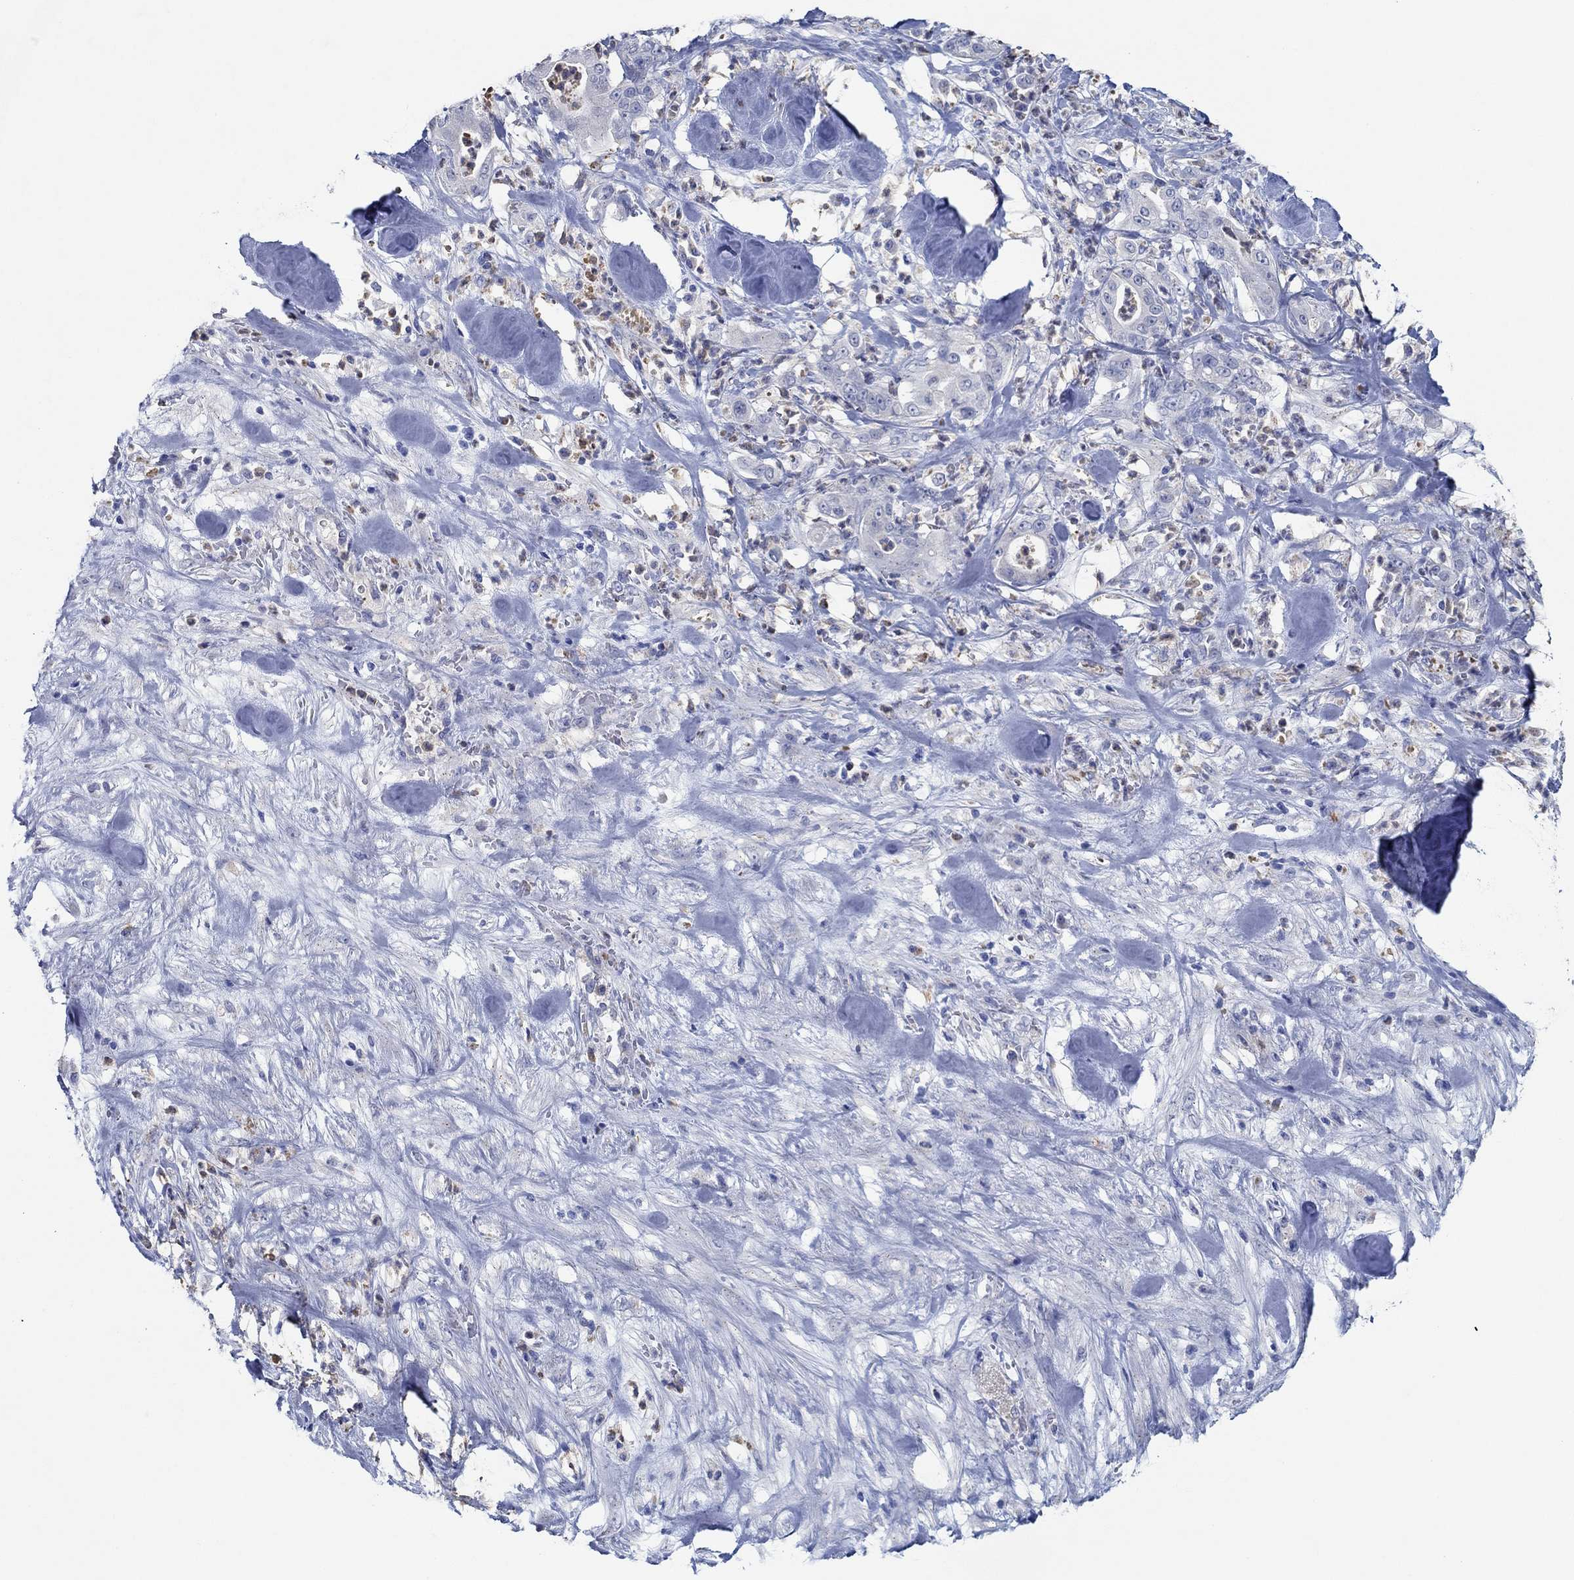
{"staining": {"intensity": "negative", "quantity": "none", "location": "none"}, "tissue": "pancreatic cancer", "cell_type": "Tumor cells", "image_type": "cancer", "snomed": [{"axis": "morphology", "description": "Adenocarcinoma, NOS"}, {"axis": "topography", "description": "Pancreas"}], "caption": "Pancreatic cancer (adenocarcinoma) was stained to show a protein in brown. There is no significant positivity in tumor cells.", "gene": "CPM", "patient": {"sex": "male", "age": 71}}